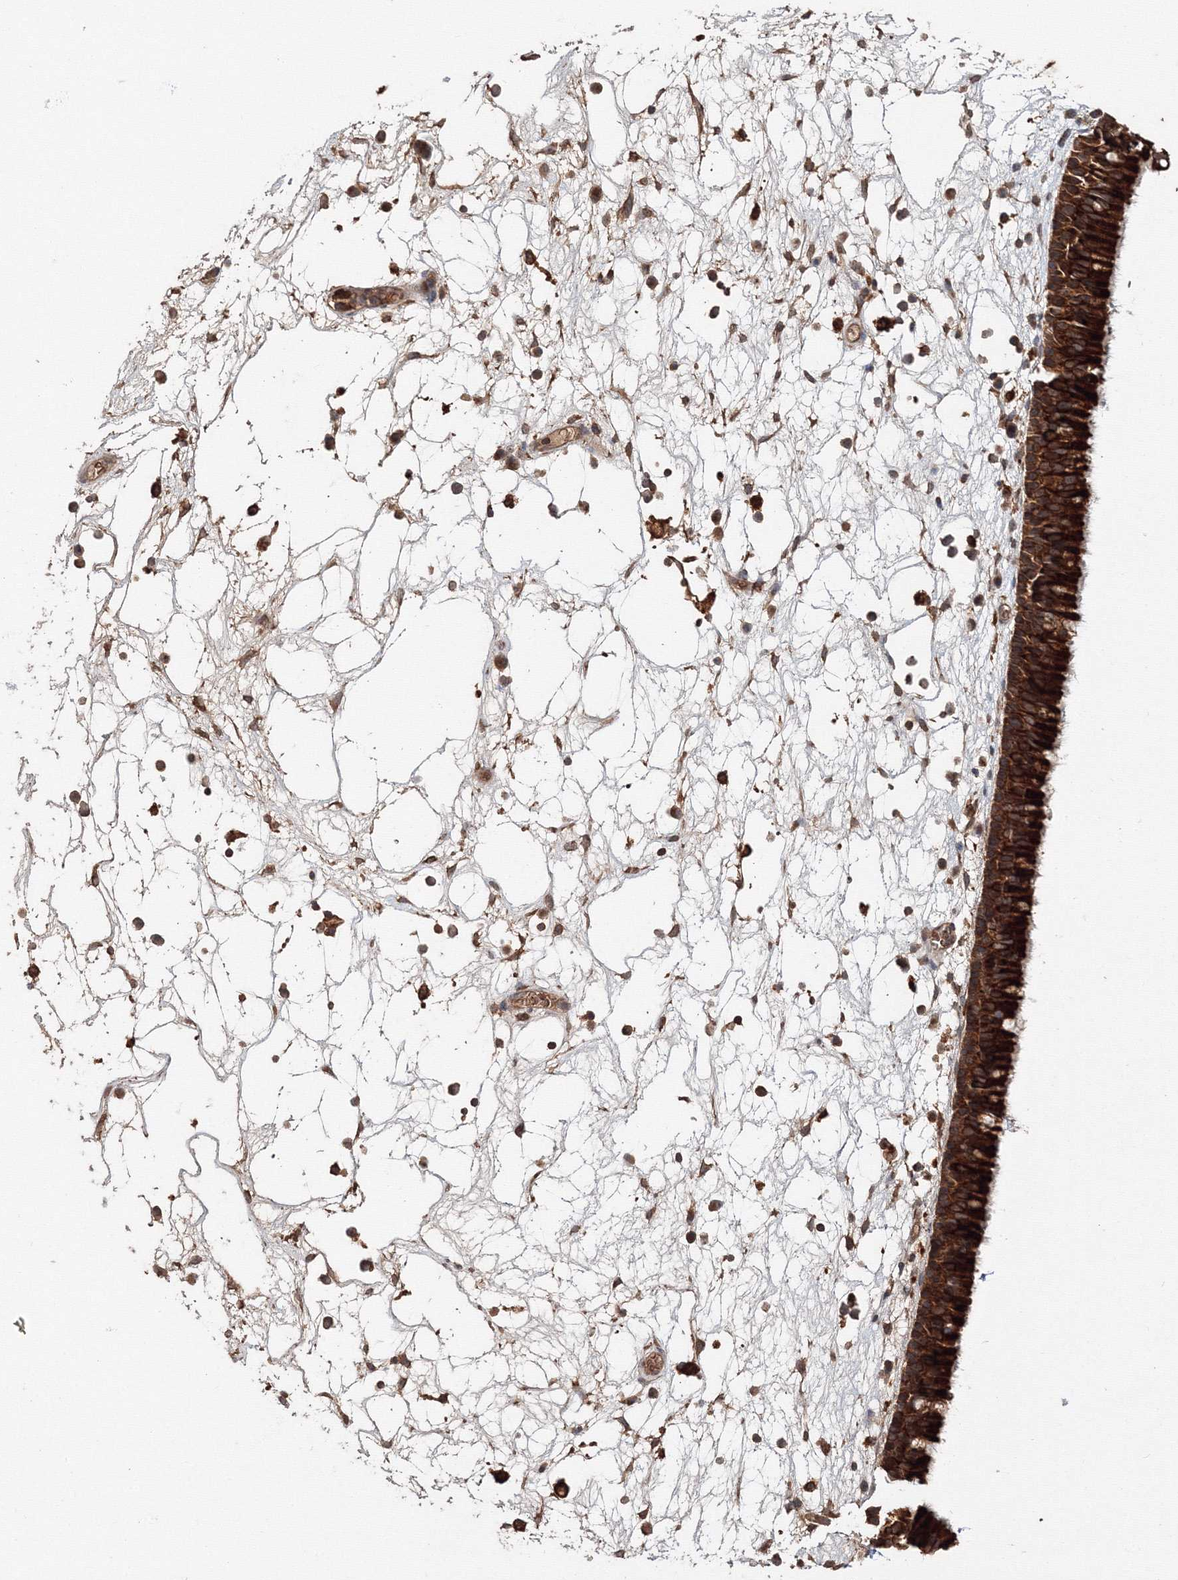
{"staining": {"intensity": "strong", "quantity": ">75%", "location": "cytoplasmic/membranous"}, "tissue": "nasopharynx", "cell_type": "Respiratory epithelial cells", "image_type": "normal", "snomed": [{"axis": "morphology", "description": "Normal tissue, NOS"}, {"axis": "morphology", "description": "Inflammation, NOS"}, {"axis": "morphology", "description": "Malignant melanoma, Metastatic site"}, {"axis": "topography", "description": "Nasopharynx"}], "caption": "Nasopharynx stained with a brown dye displays strong cytoplasmic/membranous positive expression in approximately >75% of respiratory epithelial cells.", "gene": "DDO", "patient": {"sex": "male", "age": 70}}